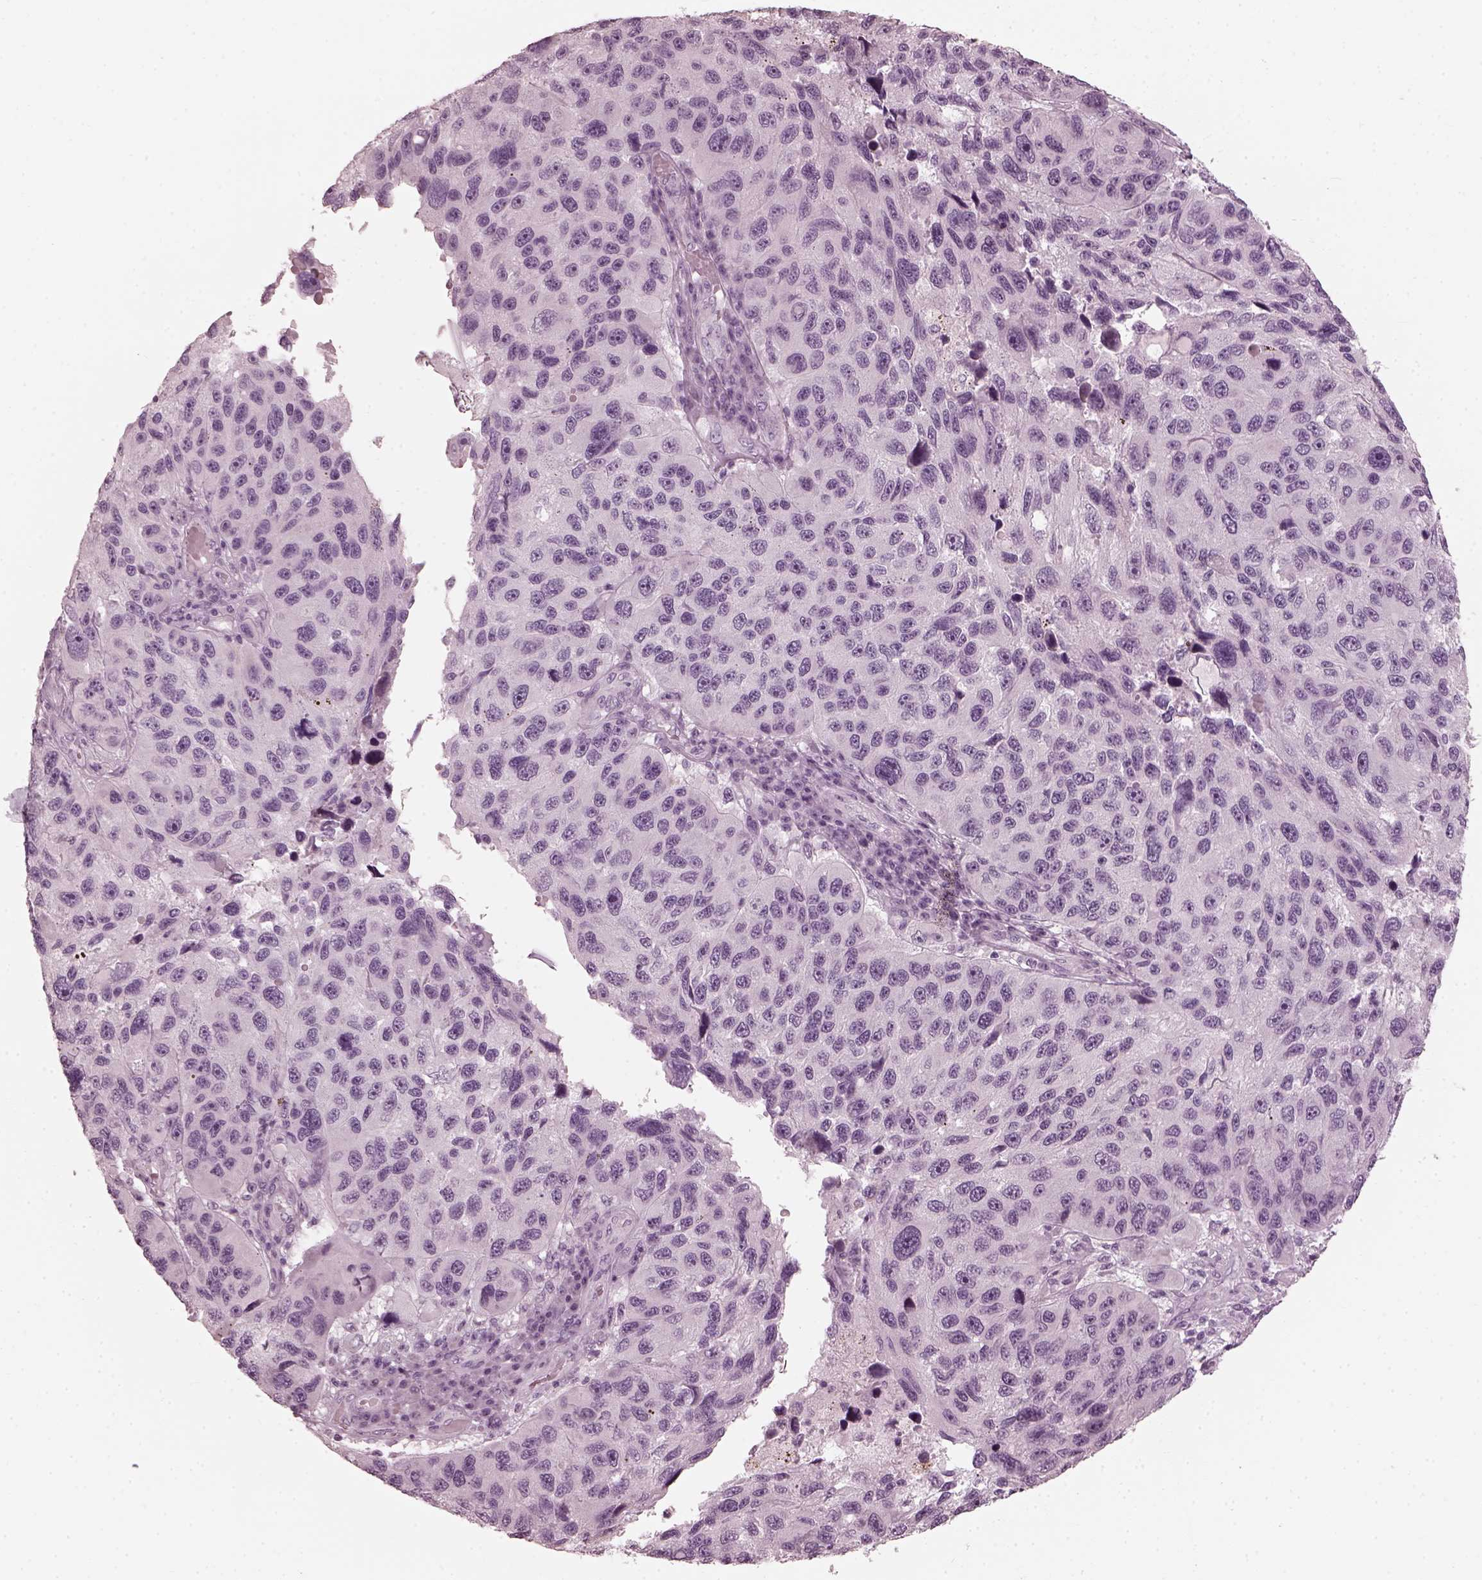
{"staining": {"intensity": "negative", "quantity": "none", "location": "none"}, "tissue": "melanoma", "cell_type": "Tumor cells", "image_type": "cancer", "snomed": [{"axis": "morphology", "description": "Malignant melanoma, NOS"}, {"axis": "topography", "description": "Skin"}], "caption": "Tumor cells show no significant staining in melanoma.", "gene": "SAXO2", "patient": {"sex": "male", "age": 53}}